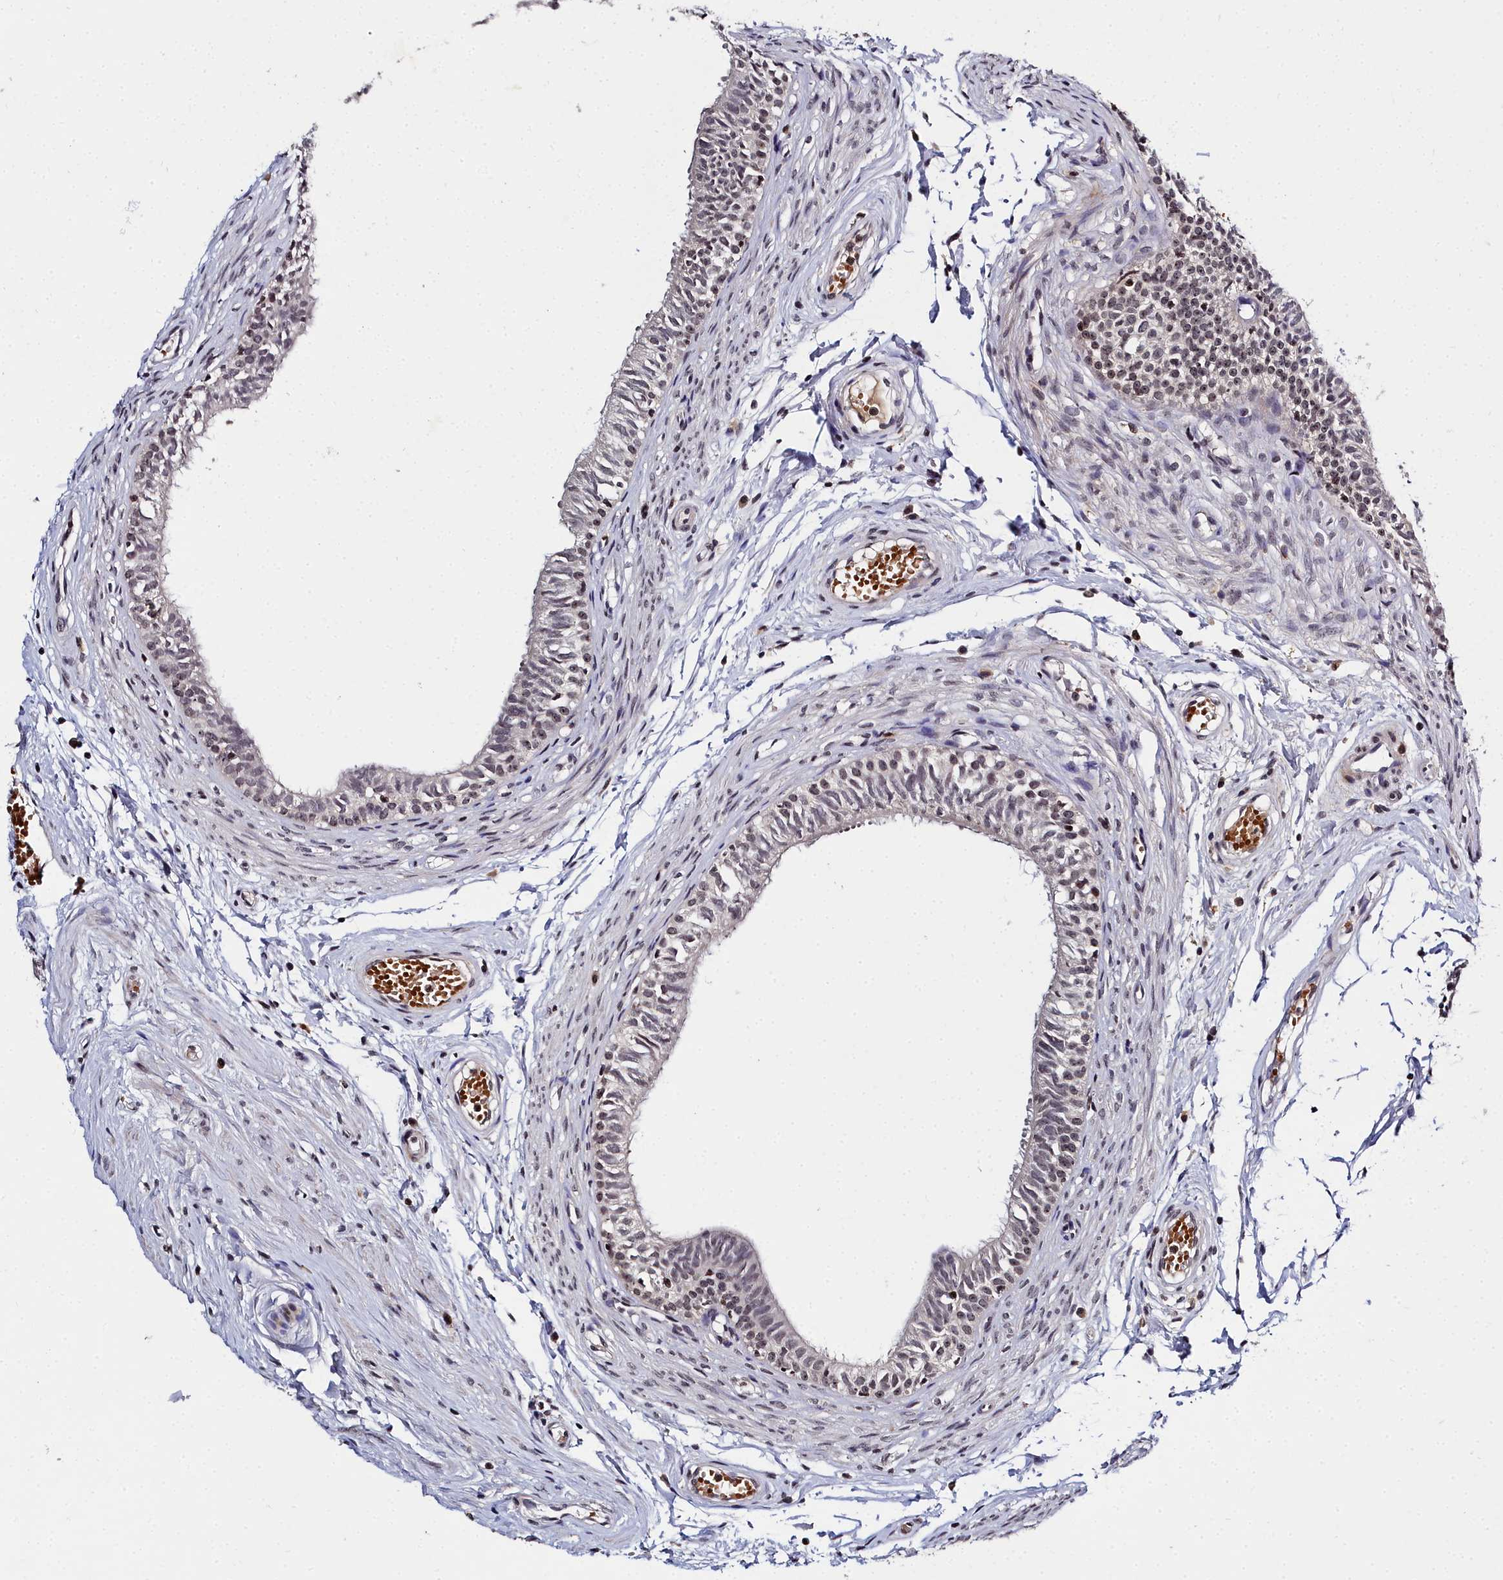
{"staining": {"intensity": "weak", "quantity": "<25%", "location": "cytoplasmic/membranous"}, "tissue": "epididymis", "cell_type": "Glandular cells", "image_type": "normal", "snomed": [{"axis": "morphology", "description": "Normal tissue, NOS"}, {"axis": "topography", "description": "Epididymis, spermatic cord, NOS"}], "caption": "The micrograph exhibits no significant positivity in glandular cells of epididymis.", "gene": "FZD4", "patient": {"sex": "male", "age": 22}}